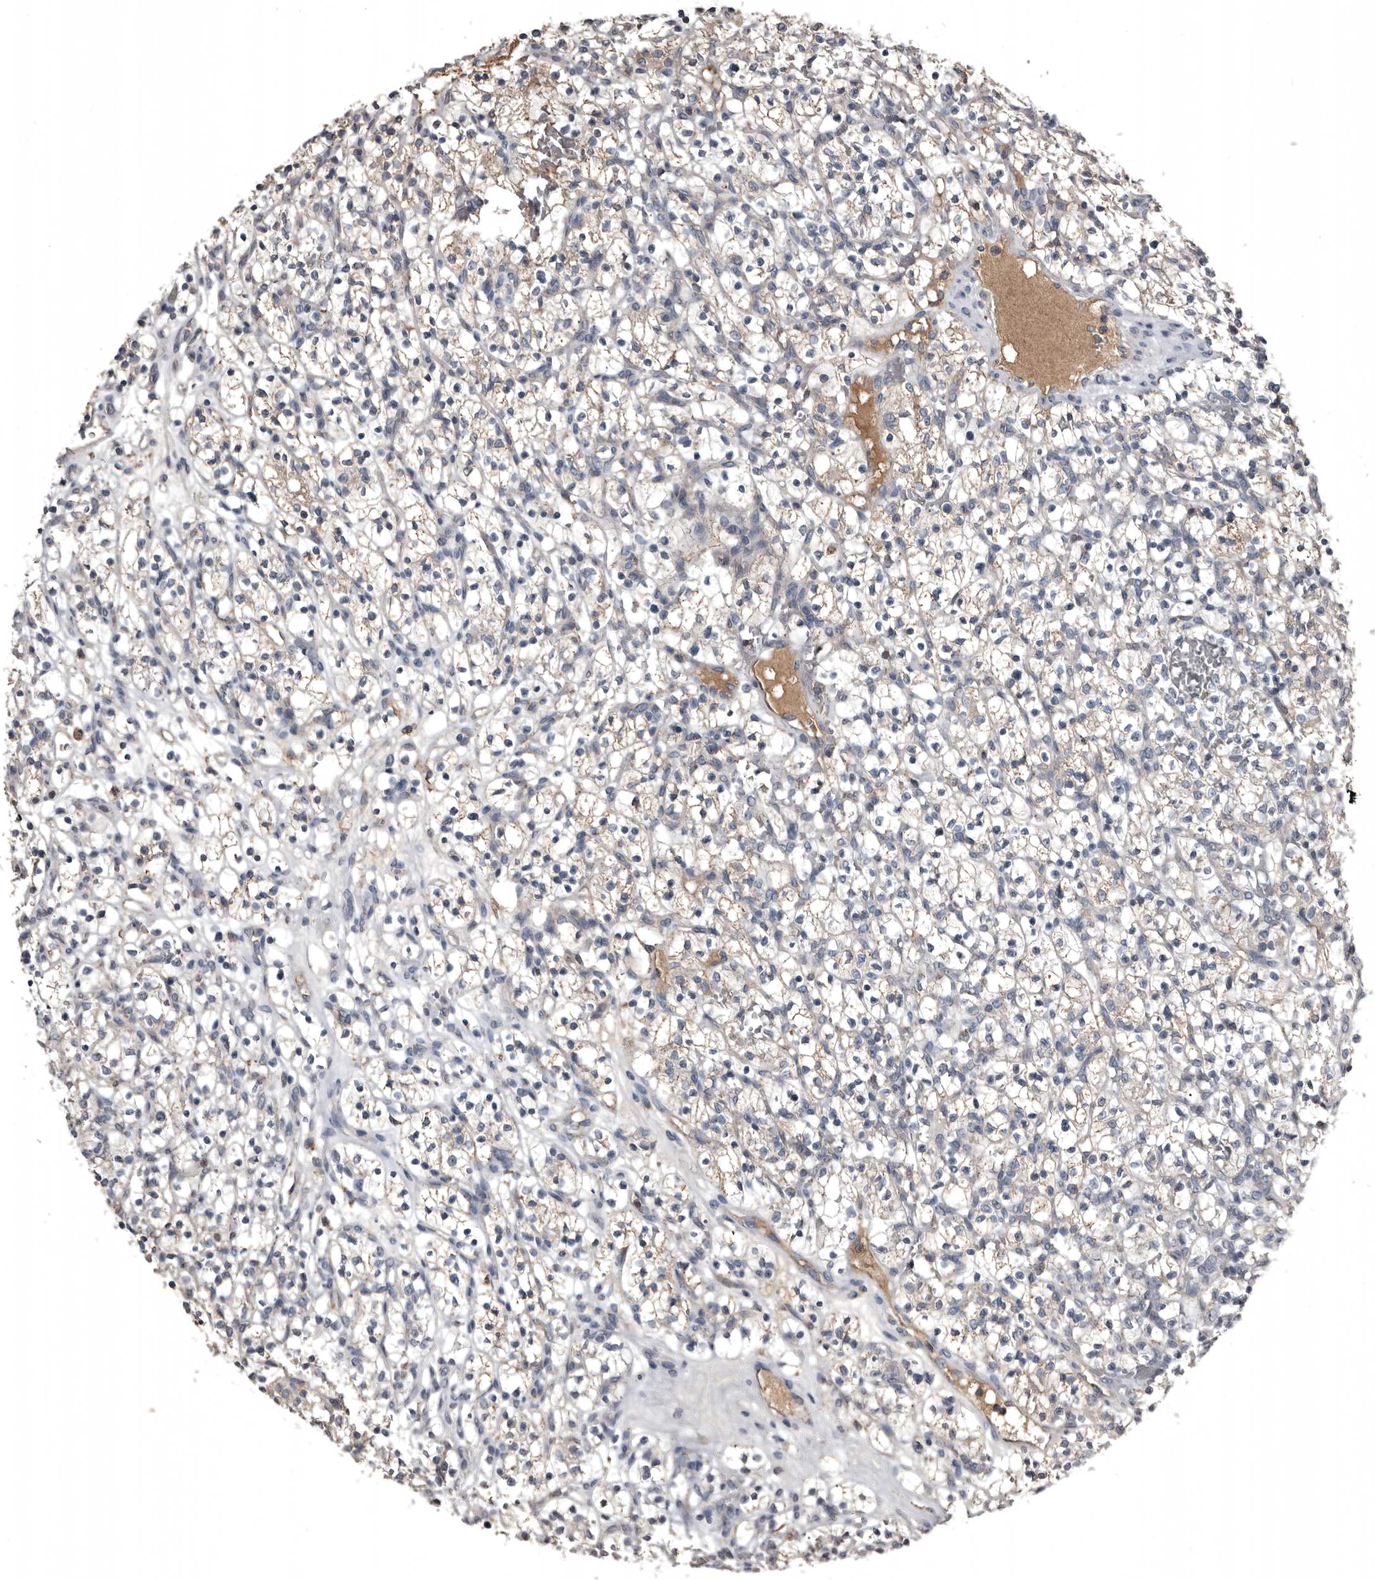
{"staining": {"intensity": "moderate", "quantity": "<25%", "location": "cytoplasmic/membranous"}, "tissue": "renal cancer", "cell_type": "Tumor cells", "image_type": "cancer", "snomed": [{"axis": "morphology", "description": "Adenocarcinoma, NOS"}, {"axis": "topography", "description": "Kidney"}], "caption": "This histopathology image exhibits immunohistochemistry (IHC) staining of human renal cancer (adenocarcinoma), with low moderate cytoplasmic/membranous staining in about <25% of tumor cells.", "gene": "GREB1", "patient": {"sex": "female", "age": 57}}